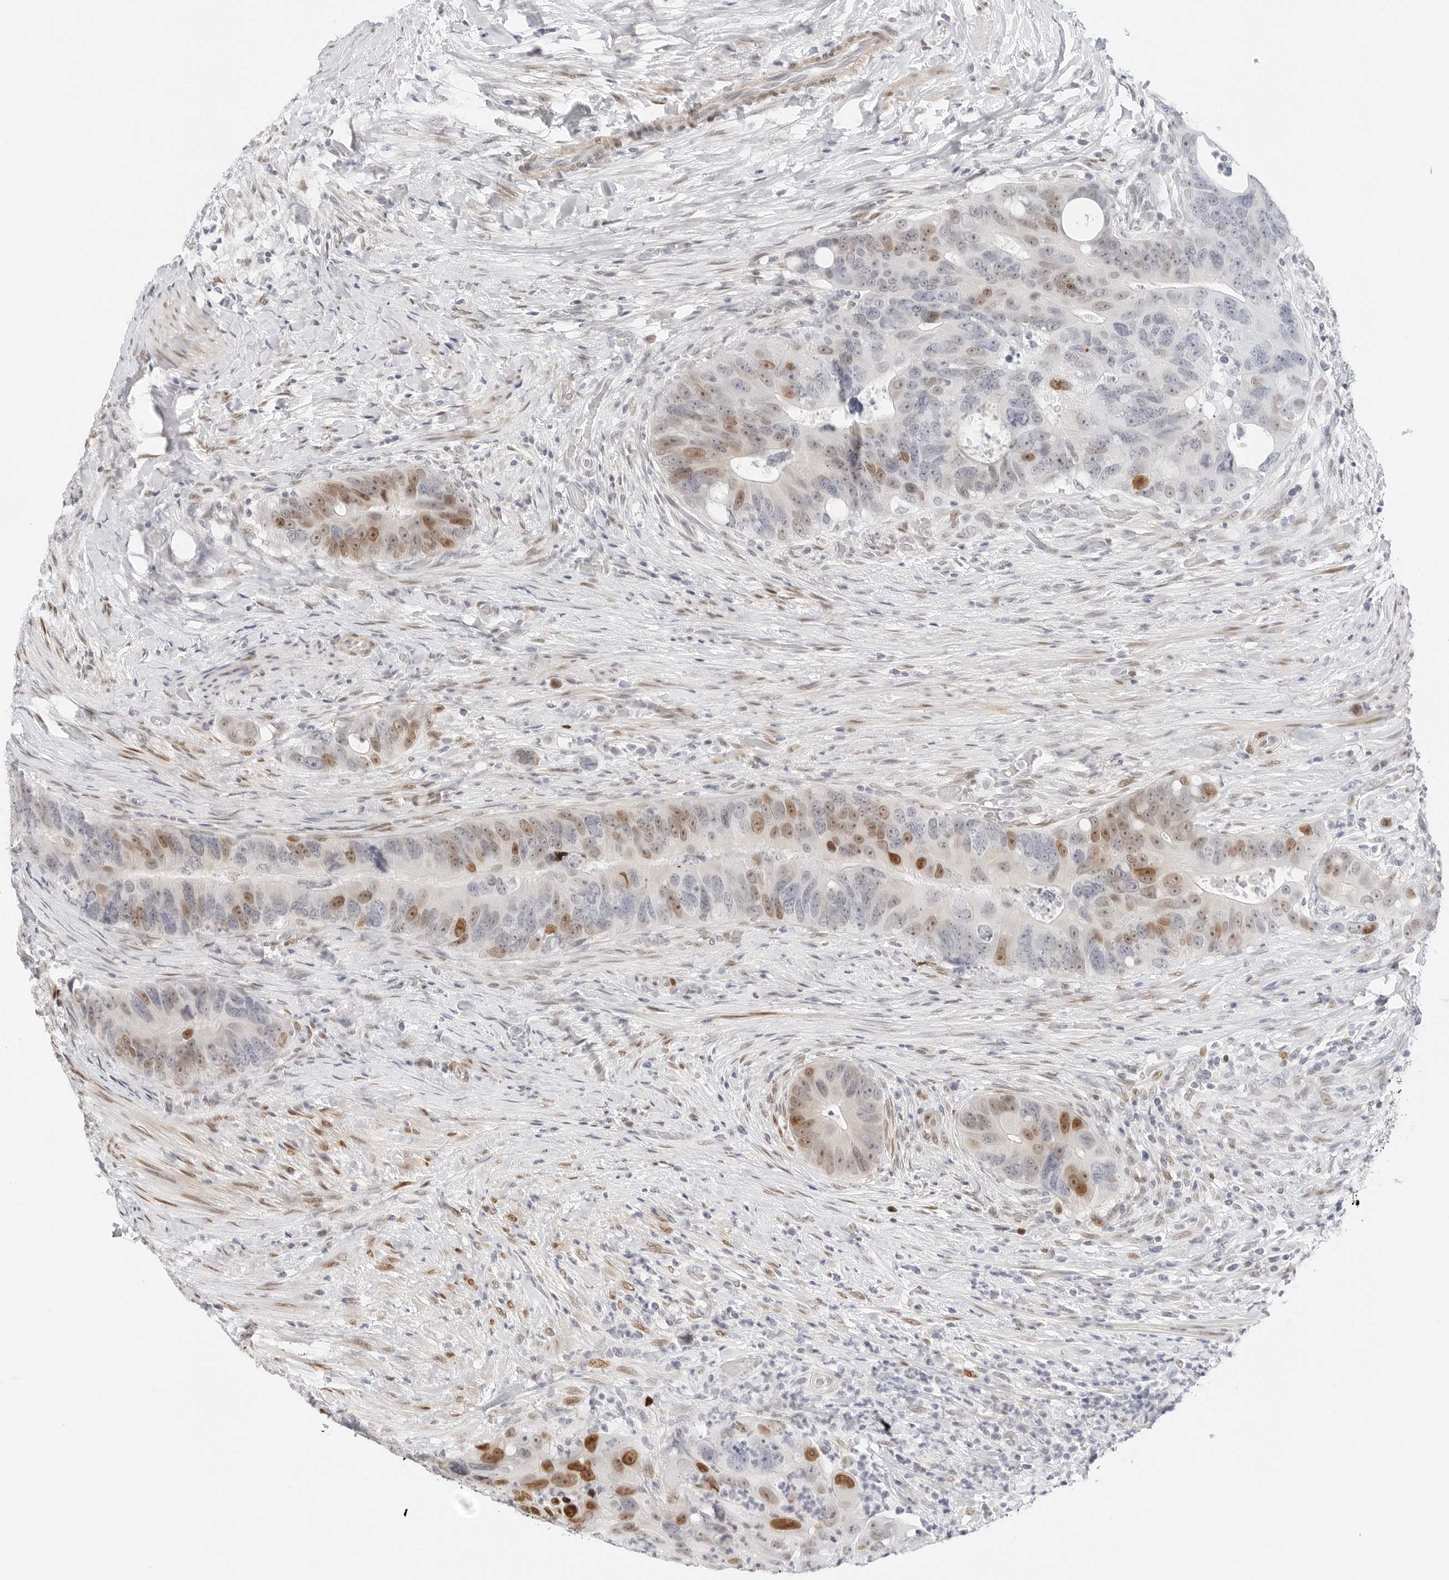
{"staining": {"intensity": "moderate", "quantity": "<25%", "location": "nuclear"}, "tissue": "colorectal cancer", "cell_type": "Tumor cells", "image_type": "cancer", "snomed": [{"axis": "morphology", "description": "Adenocarcinoma, NOS"}, {"axis": "topography", "description": "Rectum"}], "caption": "Immunohistochemical staining of adenocarcinoma (colorectal) reveals low levels of moderate nuclear staining in about <25% of tumor cells. Using DAB (3,3'-diaminobenzidine) (brown) and hematoxylin (blue) stains, captured at high magnification using brightfield microscopy.", "gene": "SPIDR", "patient": {"sex": "male", "age": 59}}